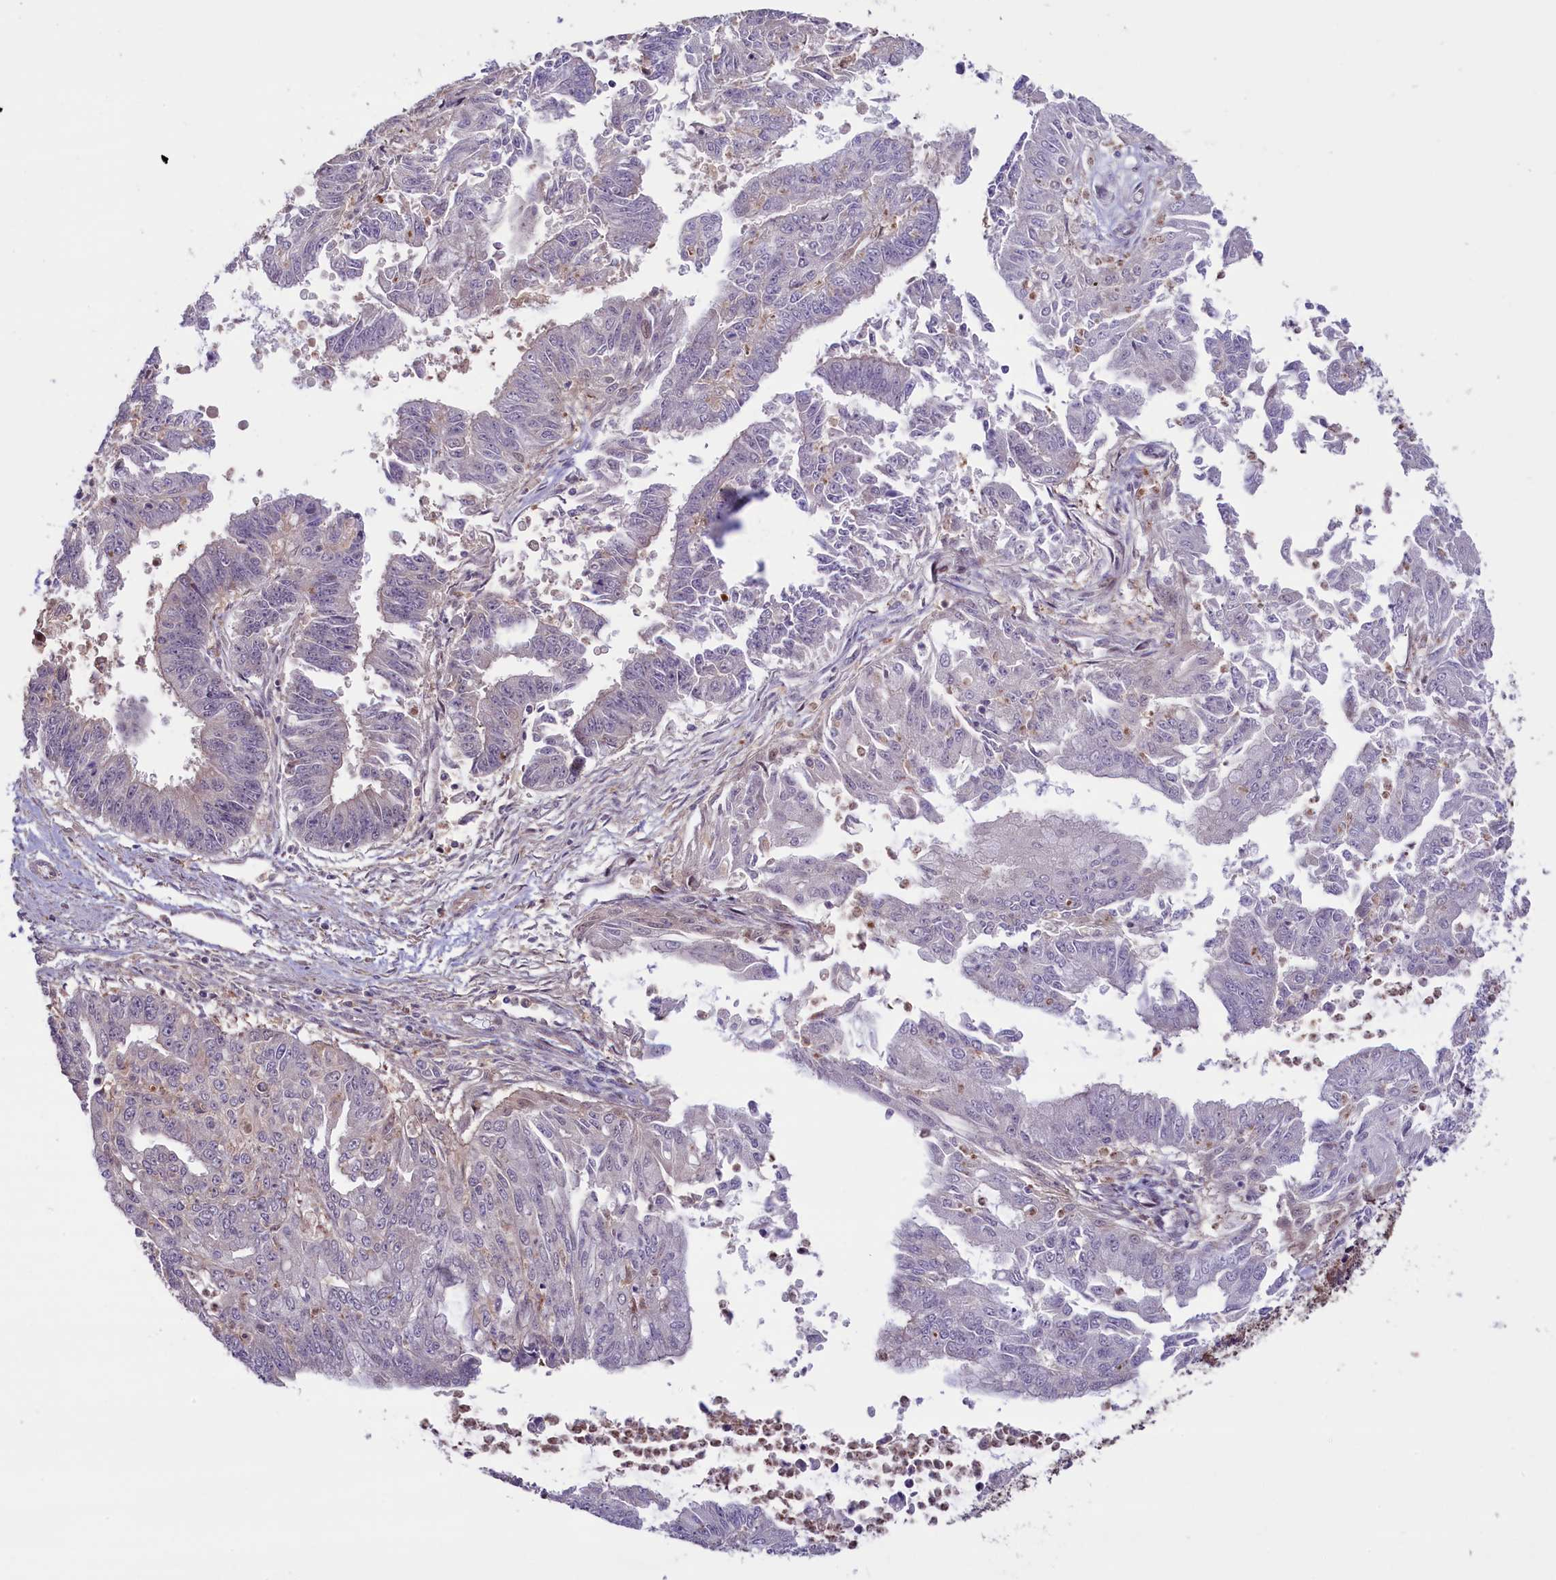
{"staining": {"intensity": "negative", "quantity": "none", "location": "none"}, "tissue": "endometrial cancer", "cell_type": "Tumor cells", "image_type": "cancer", "snomed": [{"axis": "morphology", "description": "Adenocarcinoma, NOS"}, {"axis": "topography", "description": "Endometrium"}], "caption": "Immunohistochemistry histopathology image of endometrial cancer stained for a protein (brown), which reveals no positivity in tumor cells.", "gene": "RIC8A", "patient": {"sex": "female", "age": 73}}